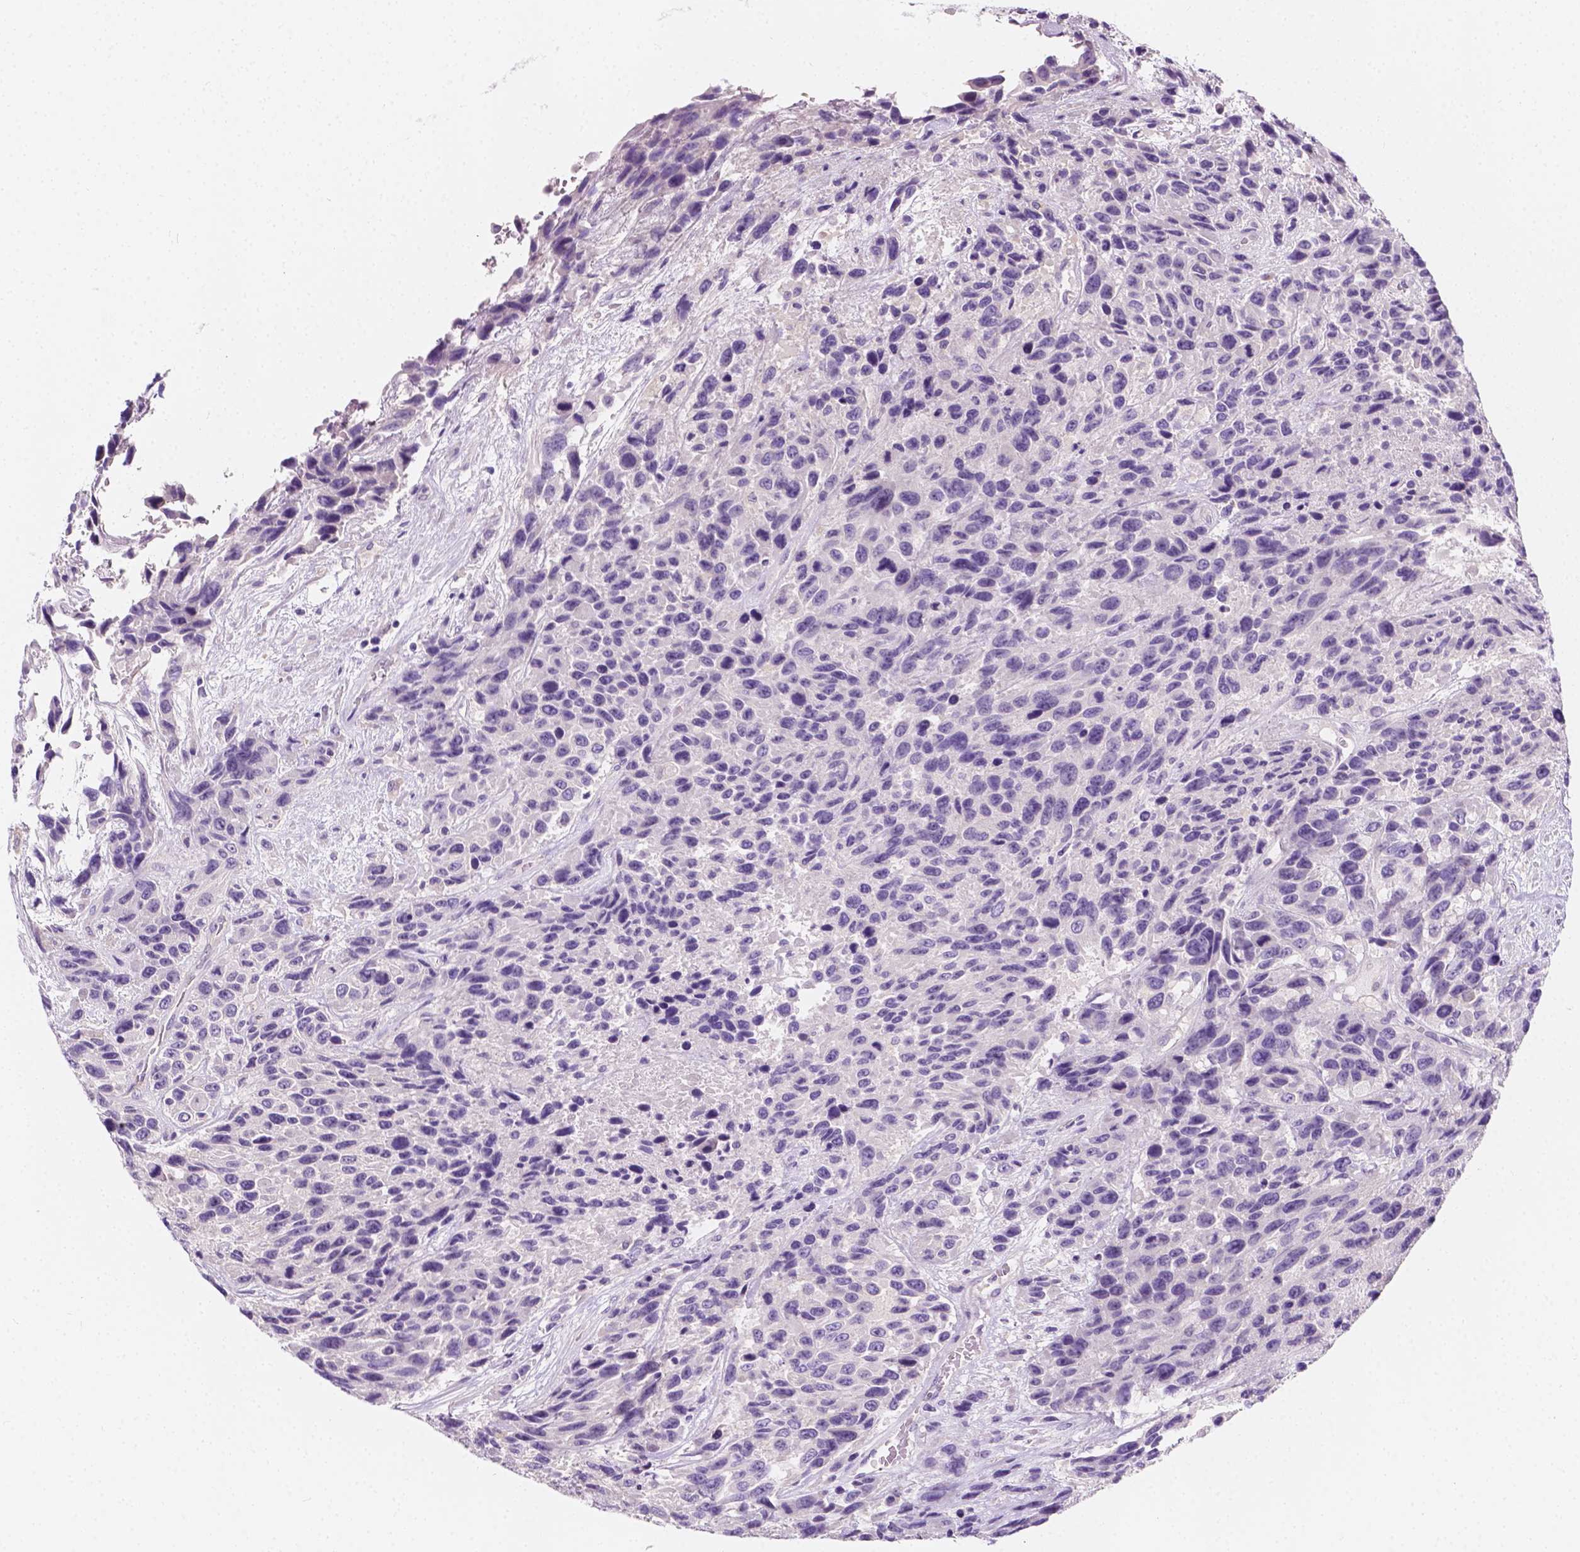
{"staining": {"intensity": "negative", "quantity": "none", "location": "none"}, "tissue": "urothelial cancer", "cell_type": "Tumor cells", "image_type": "cancer", "snomed": [{"axis": "morphology", "description": "Urothelial carcinoma, High grade"}, {"axis": "topography", "description": "Urinary bladder"}], "caption": "The photomicrograph demonstrates no significant expression in tumor cells of urothelial carcinoma (high-grade).", "gene": "SIRT2", "patient": {"sex": "female", "age": 70}}